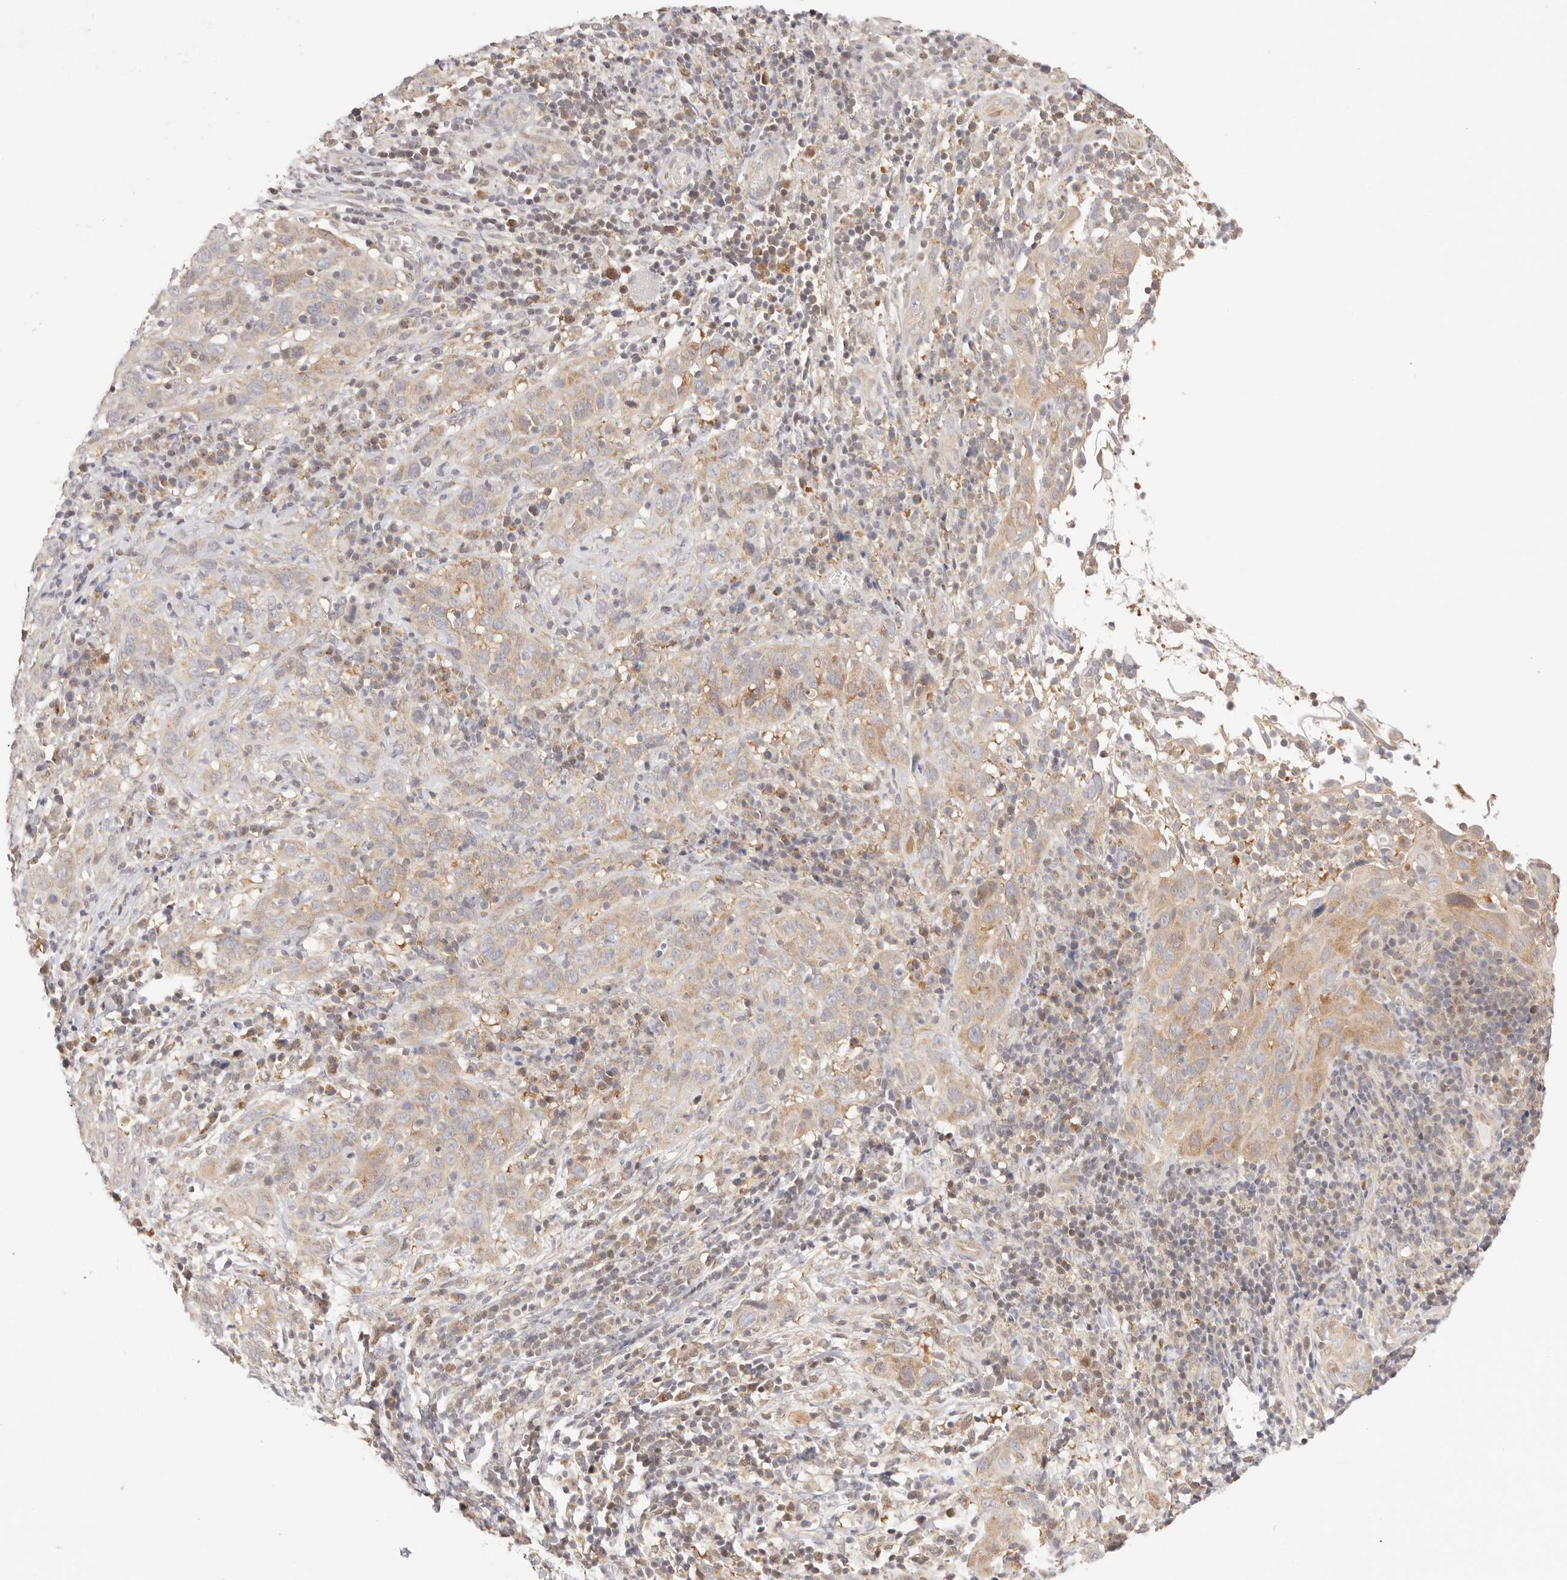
{"staining": {"intensity": "moderate", "quantity": "25%-75%", "location": "cytoplasmic/membranous"}, "tissue": "cervical cancer", "cell_type": "Tumor cells", "image_type": "cancer", "snomed": [{"axis": "morphology", "description": "Squamous cell carcinoma, NOS"}, {"axis": "topography", "description": "Cervix"}], "caption": "Brown immunohistochemical staining in human squamous cell carcinoma (cervical) reveals moderate cytoplasmic/membranous positivity in about 25%-75% of tumor cells.", "gene": "KCMF1", "patient": {"sex": "female", "age": 46}}